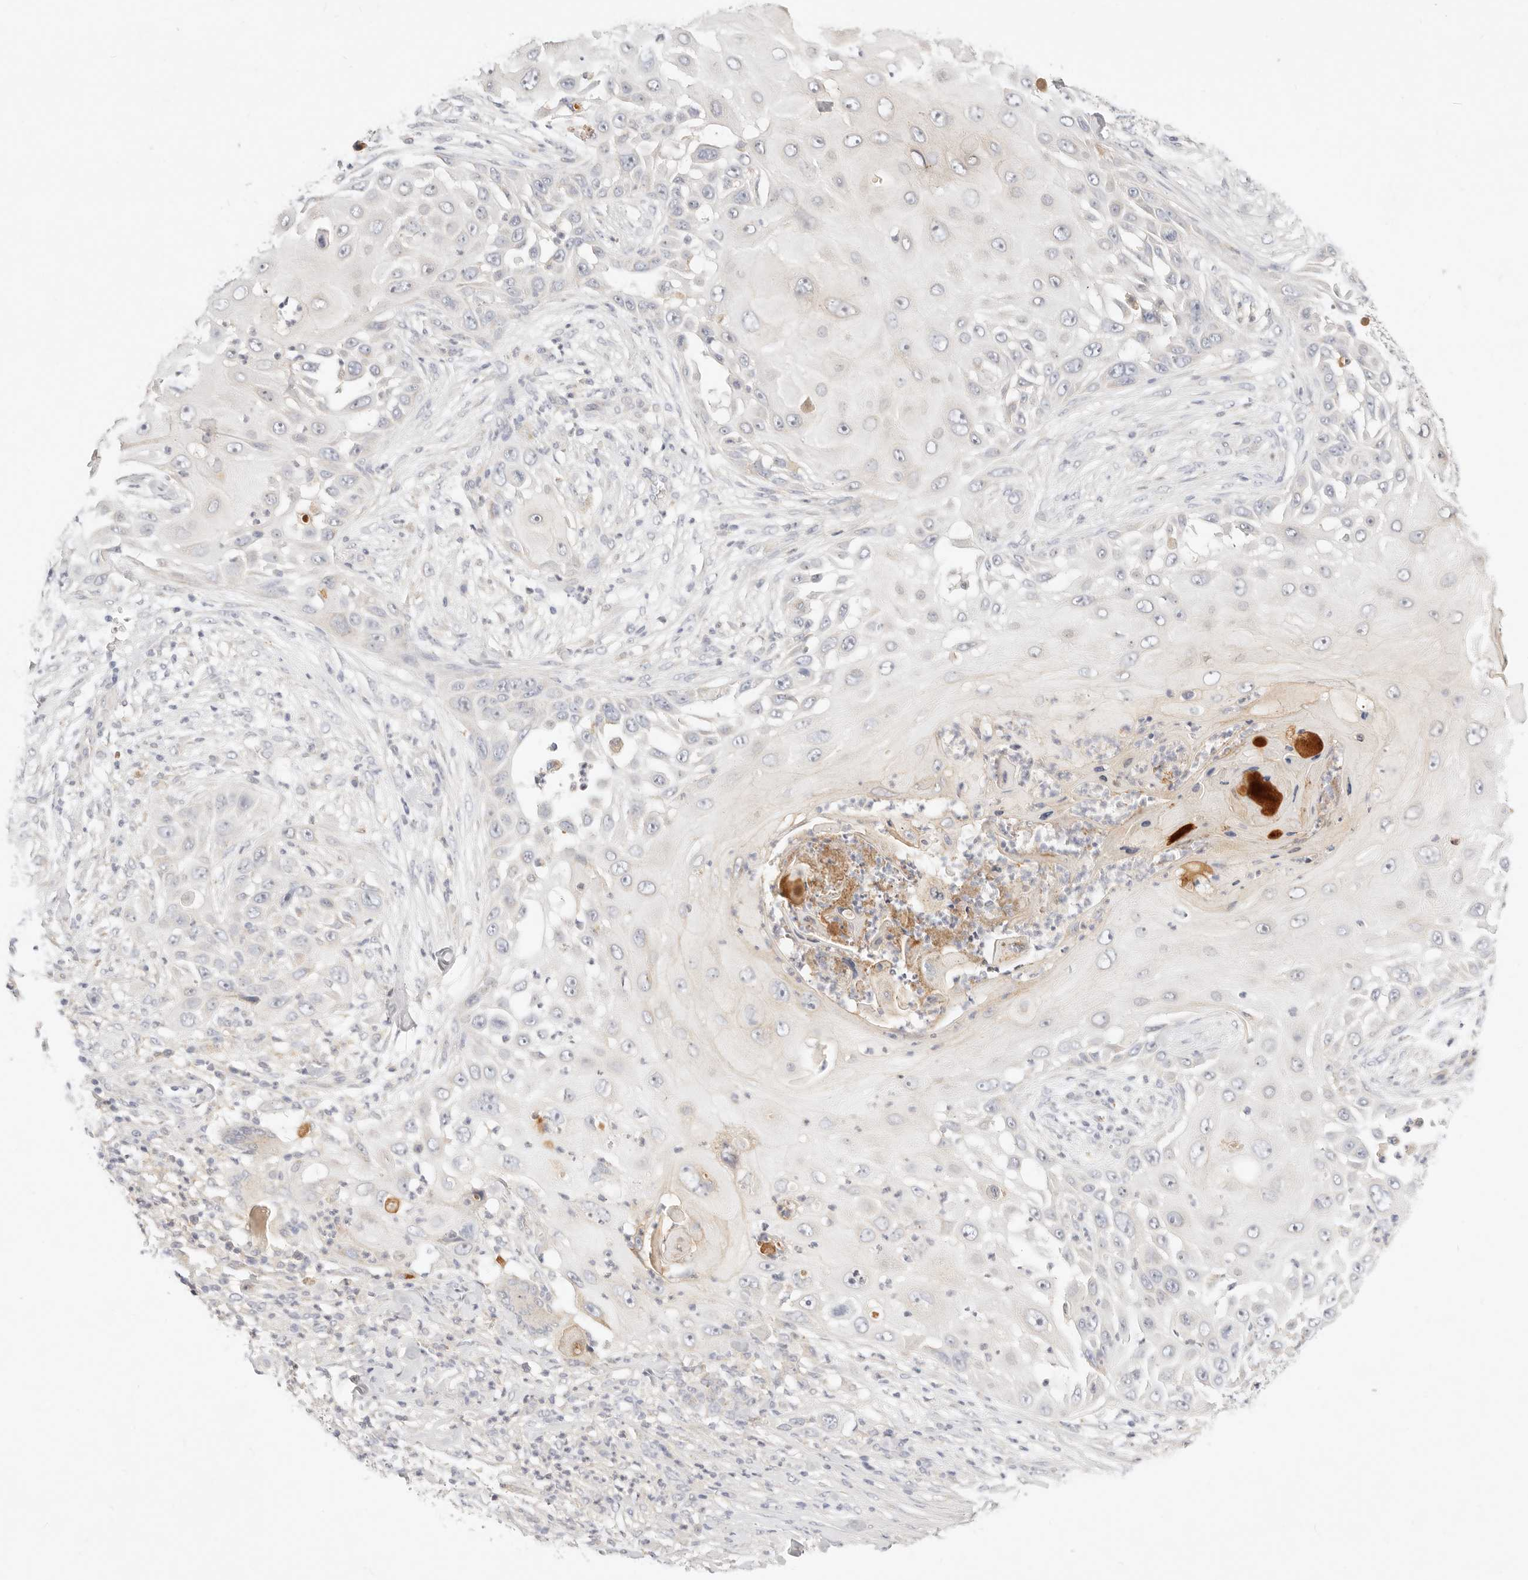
{"staining": {"intensity": "weak", "quantity": "<25%", "location": "cytoplasmic/membranous"}, "tissue": "skin cancer", "cell_type": "Tumor cells", "image_type": "cancer", "snomed": [{"axis": "morphology", "description": "Squamous cell carcinoma, NOS"}, {"axis": "topography", "description": "Skin"}], "caption": "The IHC photomicrograph has no significant positivity in tumor cells of skin squamous cell carcinoma tissue. The staining is performed using DAB brown chromogen with nuclei counter-stained in using hematoxylin.", "gene": "ACOX1", "patient": {"sex": "female", "age": 44}}